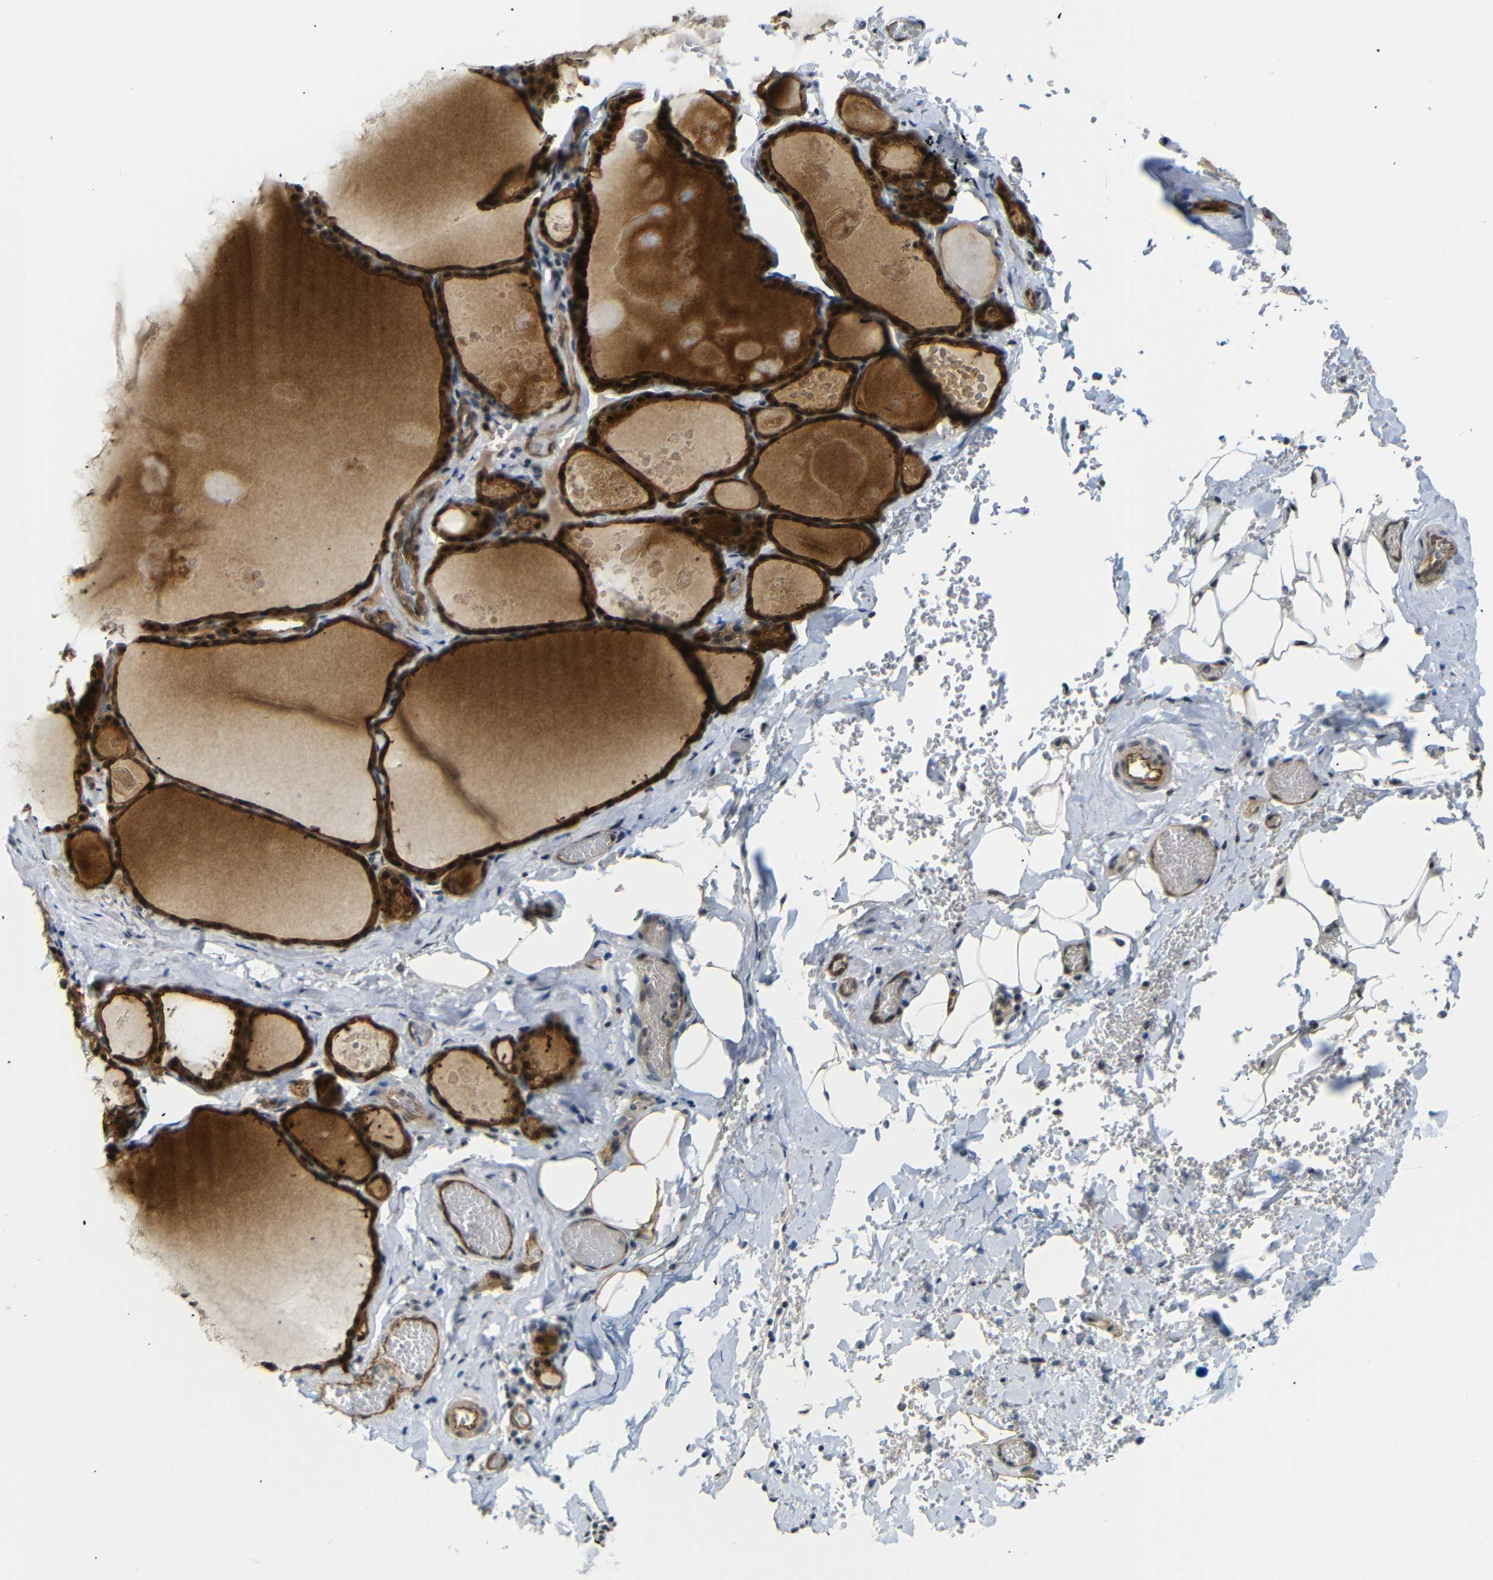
{"staining": {"intensity": "strong", "quantity": ">75%", "location": "cytoplasmic/membranous,nuclear"}, "tissue": "thyroid gland", "cell_type": "Glandular cells", "image_type": "normal", "snomed": [{"axis": "morphology", "description": "Normal tissue, NOS"}, {"axis": "topography", "description": "Thyroid gland"}], "caption": "DAB immunohistochemical staining of normal thyroid gland demonstrates strong cytoplasmic/membranous,nuclear protein positivity in approximately >75% of glandular cells.", "gene": "PARN", "patient": {"sex": "male", "age": 56}}